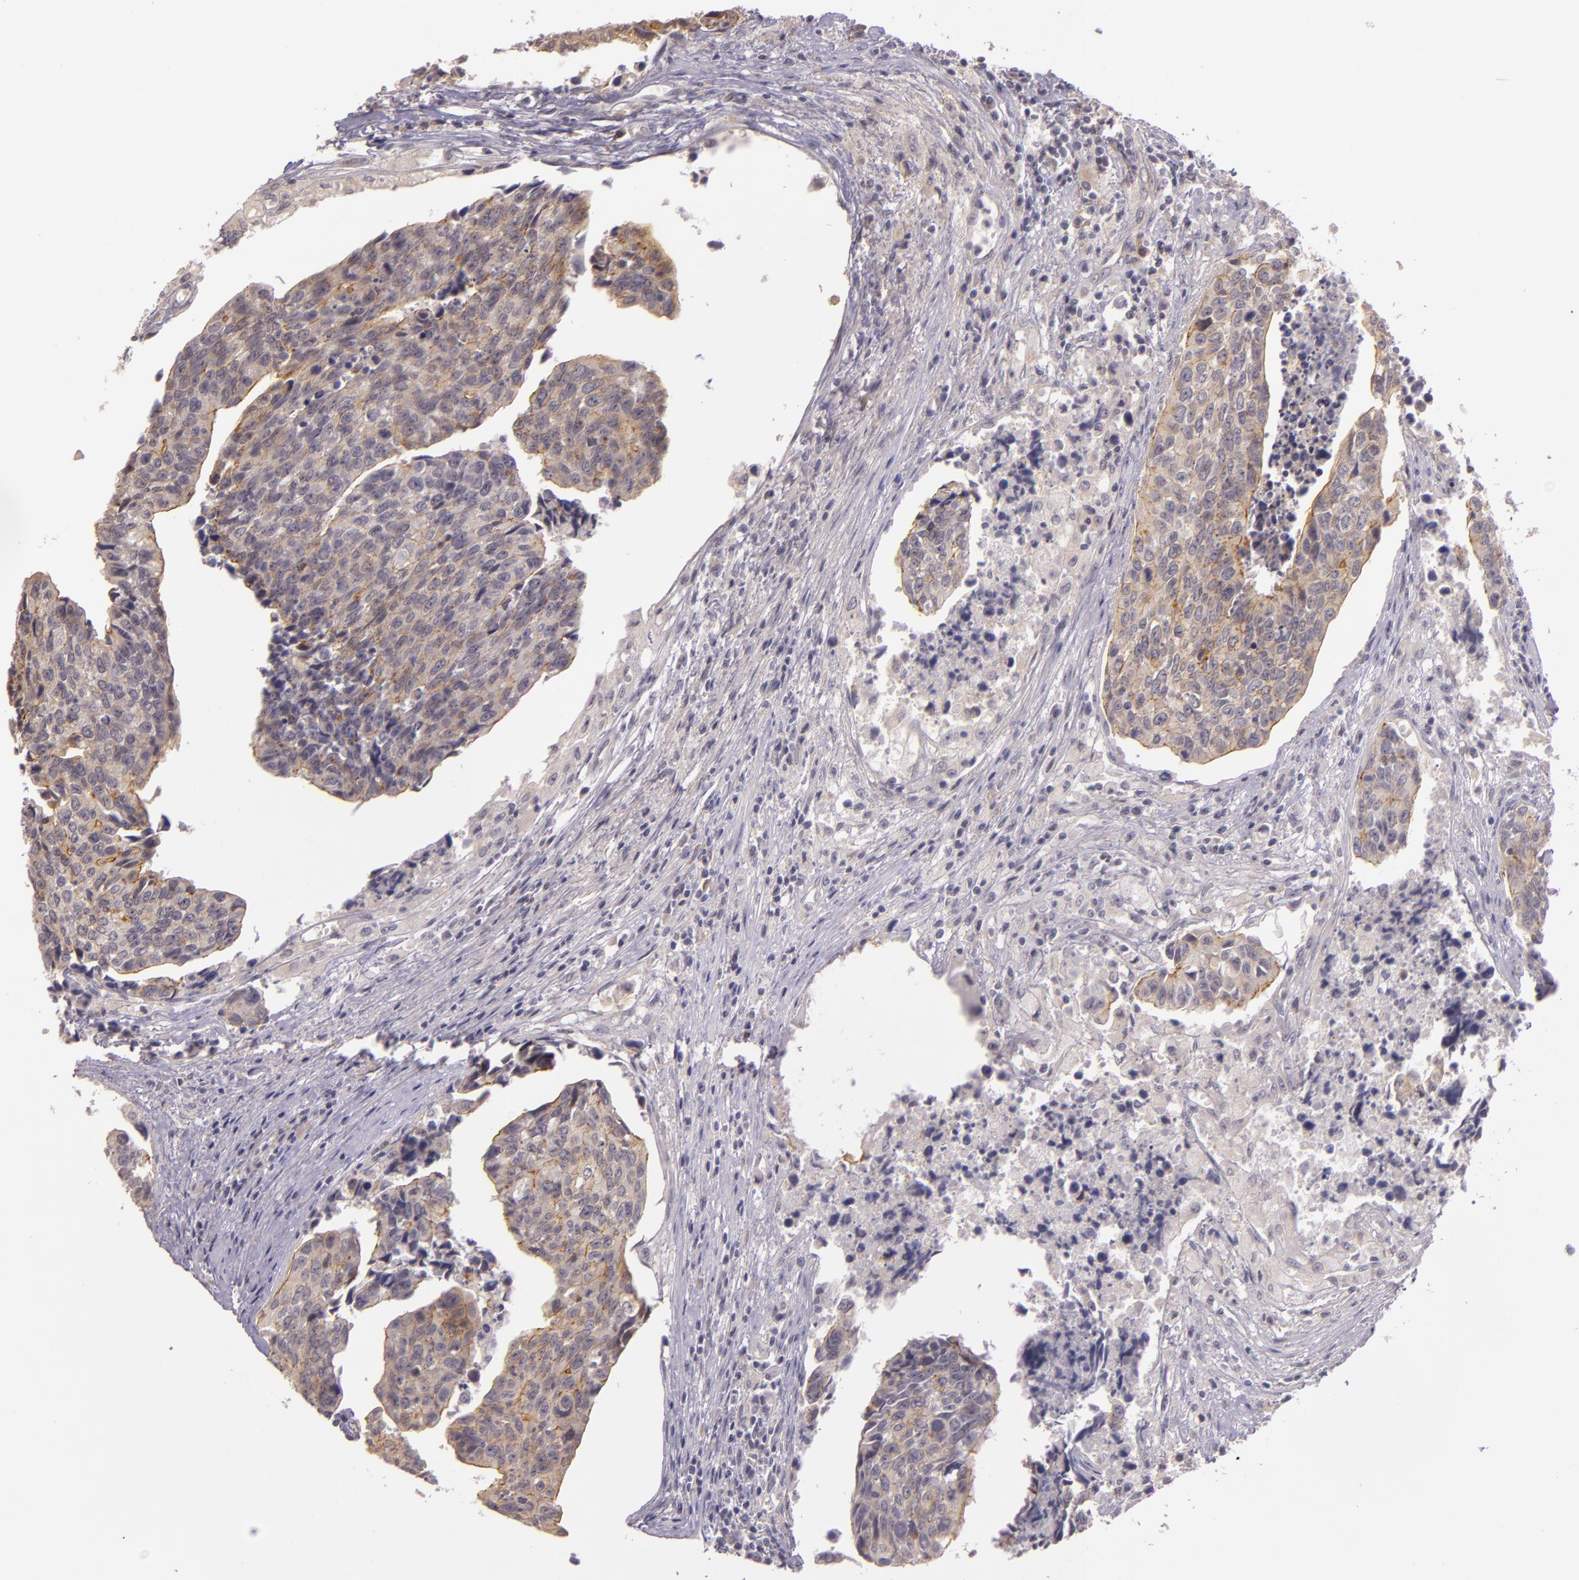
{"staining": {"intensity": "weak", "quantity": ">75%", "location": "cytoplasmic/membranous"}, "tissue": "urothelial cancer", "cell_type": "Tumor cells", "image_type": "cancer", "snomed": [{"axis": "morphology", "description": "Urothelial carcinoma, High grade"}, {"axis": "topography", "description": "Urinary bladder"}], "caption": "Brown immunohistochemical staining in human urothelial carcinoma (high-grade) demonstrates weak cytoplasmic/membranous expression in about >75% of tumor cells. (DAB (3,3'-diaminobenzidine) IHC, brown staining for protein, blue staining for nuclei).", "gene": "ARMH4", "patient": {"sex": "male", "age": 81}}